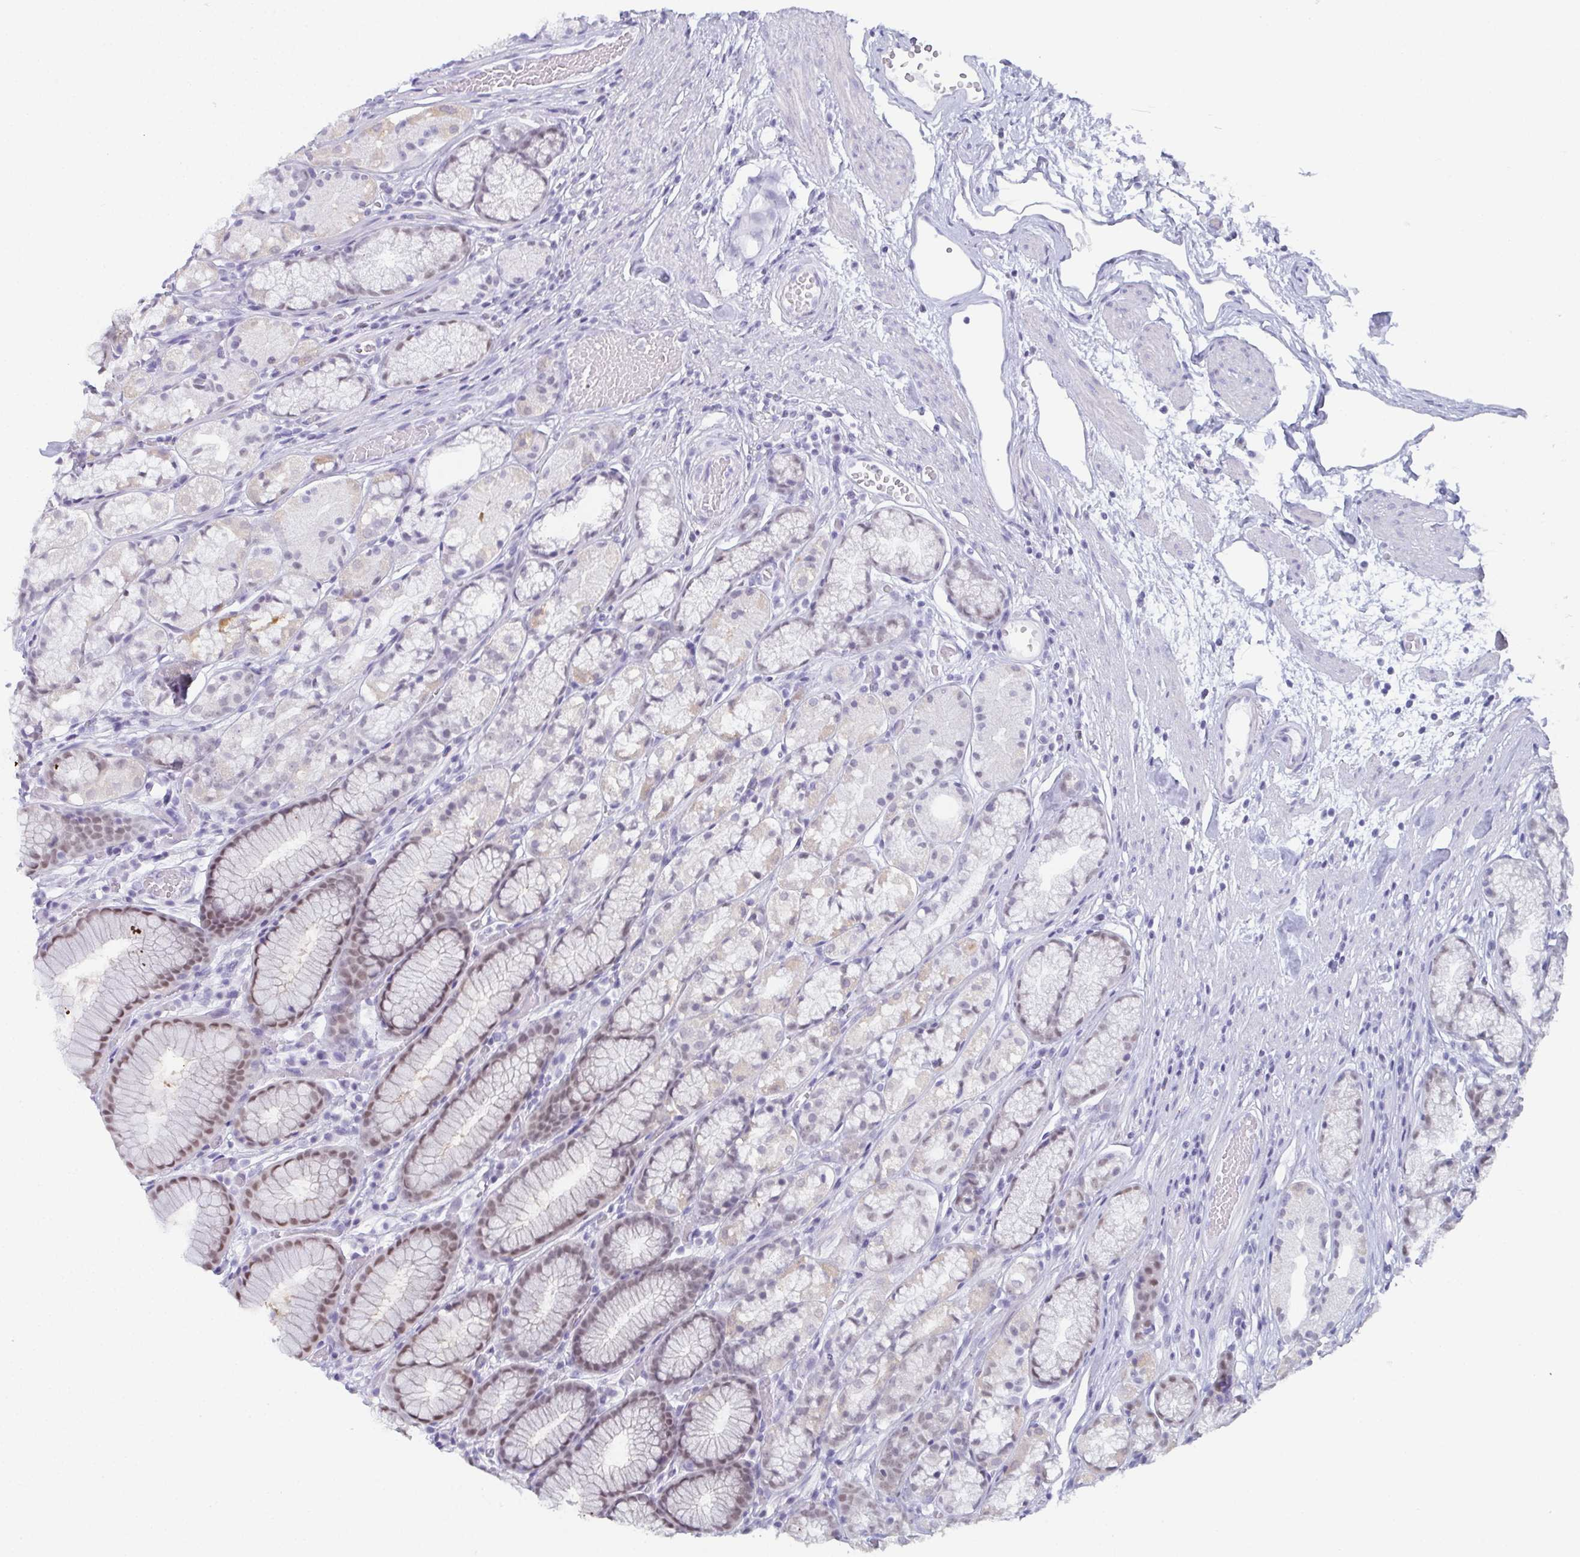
{"staining": {"intensity": "moderate", "quantity": "<25%", "location": "nuclear"}, "tissue": "stomach", "cell_type": "Glandular cells", "image_type": "normal", "snomed": [{"axis": "morphology", "description": "Normal tissue, NOS"}, {"axis": "topography", "description": "Stomach"}], "caption": "The immunohistochemical stain labels moderate nuclear positivity in glandular cells of normal stomach.", "gene": "PYCR3", "patient": {"sex": "male", "age": 70}}